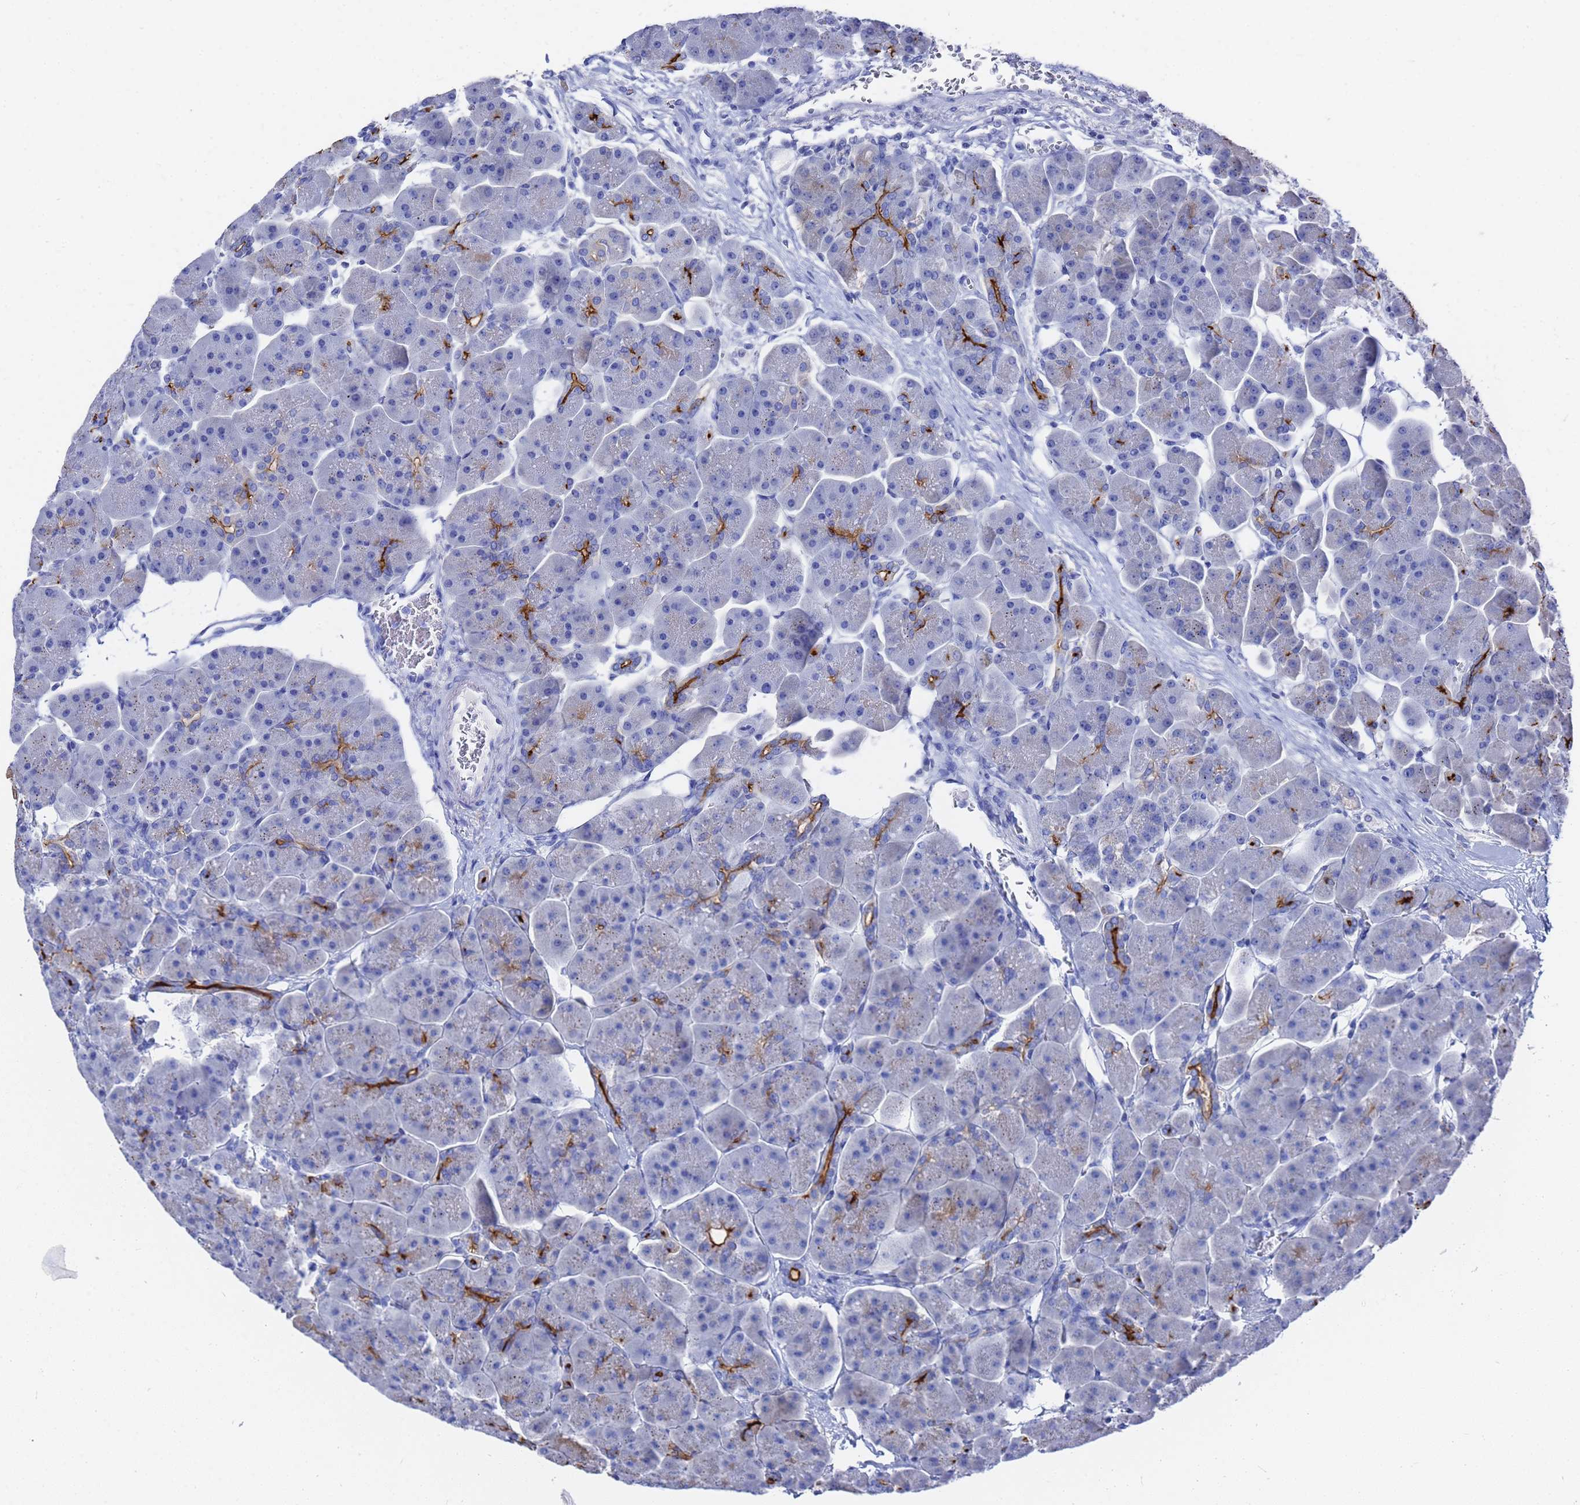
{"staining": {"intensity": "strong", "quantity": "<25%", "location": "cytoplasmic/membranous"}, "tissue": "pancreas", "cell_type": "Exocrine glandular cells", "image_type": "normal", "snomed": [{"axis": "morphology", "description": "Normal tissue, NOS"}, {"axis": "topography", "description": "Pancreas"}], "caption": "Protein staining exhibits strong cytoplasmic/membranous expression in about <25% of exocrine glandular cells in benign pancreas. The protein is stained brown, and the nuclei are stained in blue (DAB IHC with brightfield microscopy, high magnification).", "gene": "GGT1", "patient": {"sex": "male", "age": 66}}